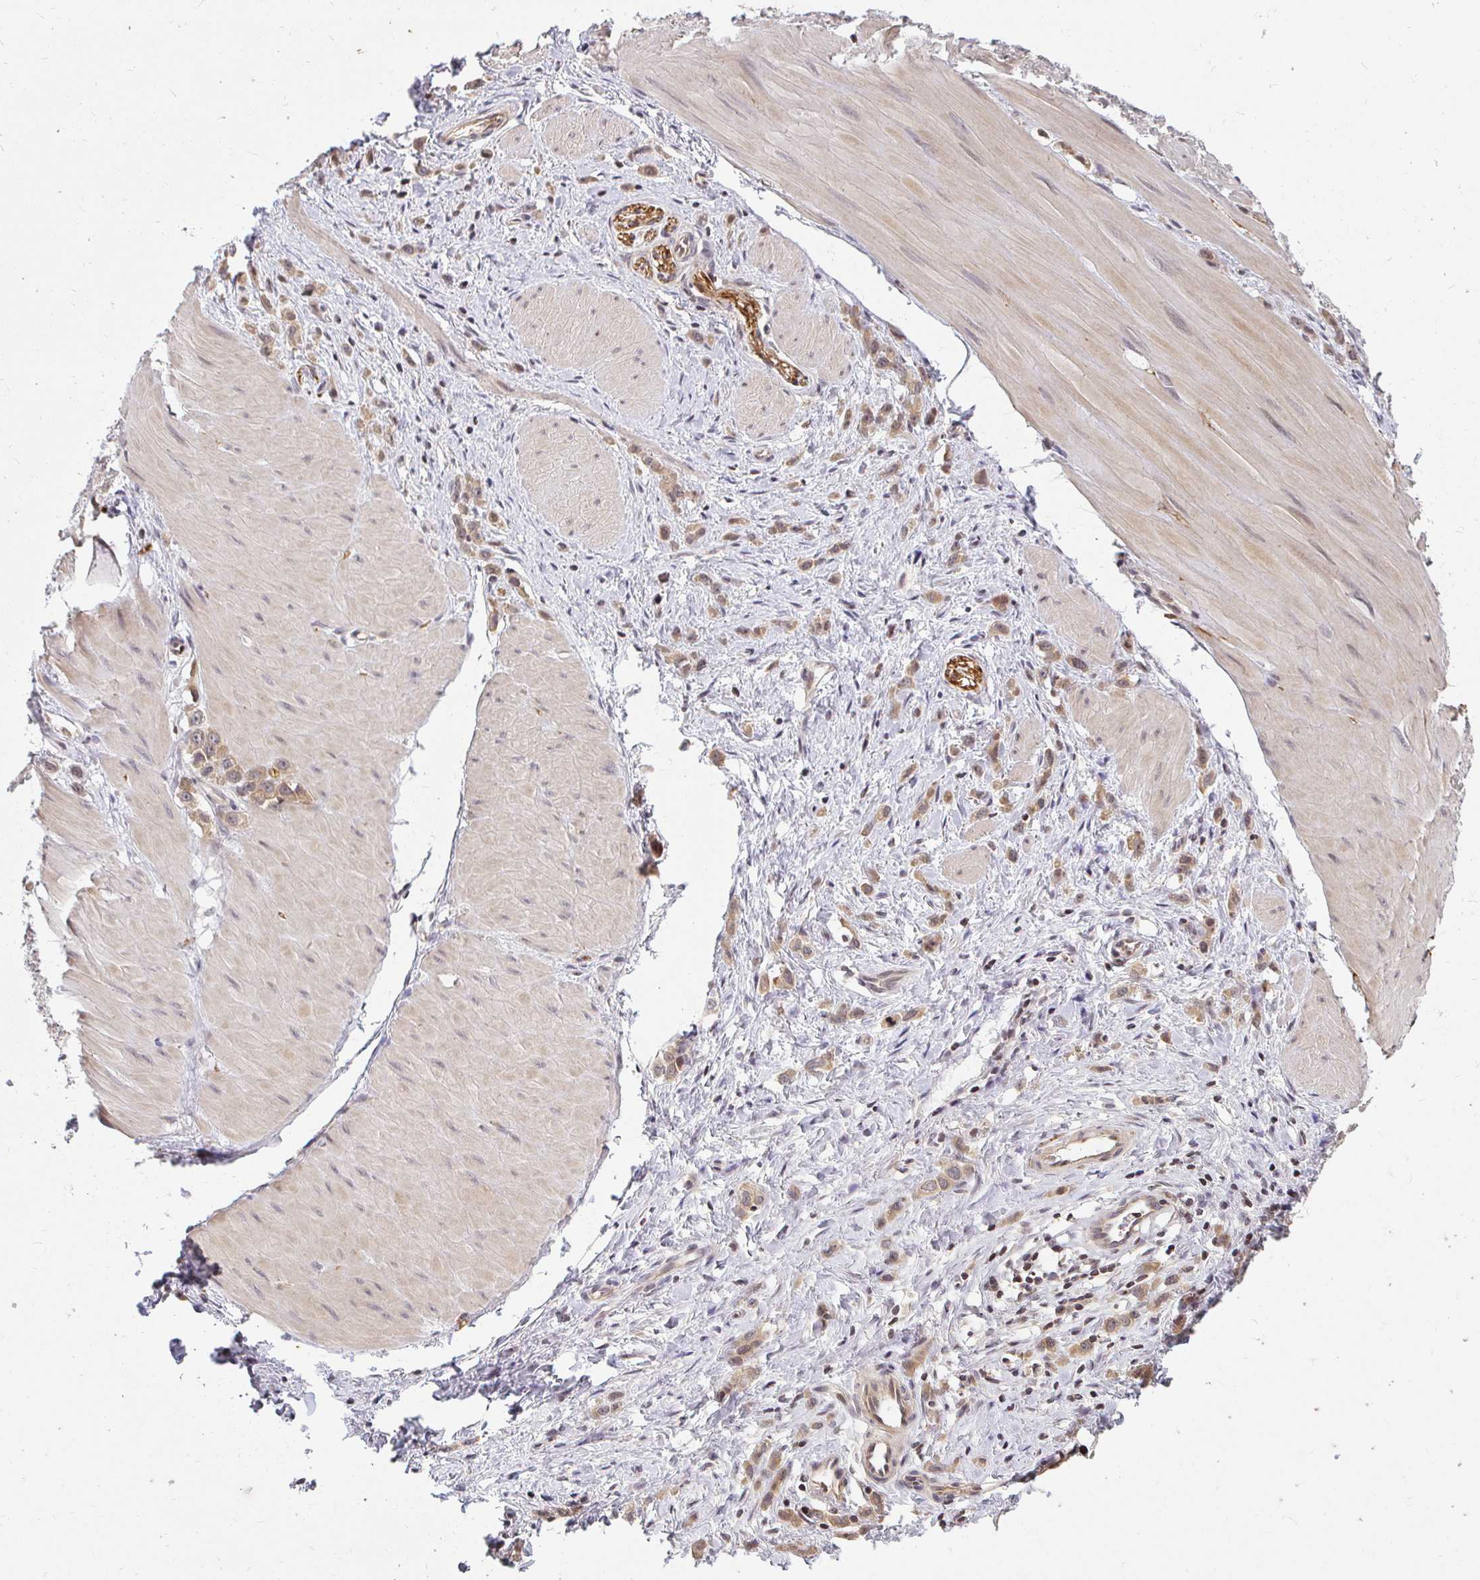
{"staining": {"intensity": "weak", "quantity": ">75%", "location": "cytoplasmic/membranous,nuclear"}, "tissue": "stomach cancer", "cell_type": "Tumor cells", "image_type": "cancer", "snomed": [{"axis": "morphology", "description": "Adenocarcinoma, NOS"}, {"axis": "topography", "description": "Stomach"}], "caption": "Immunohistochemical staining of human stomach cancer demonstrates low levels of weak cytoplasmic/membranous and nuclear staining in approximately >75% of tumor cells.", "gene": "ANK3", "patient": {"sex": "male", "age": 47}}